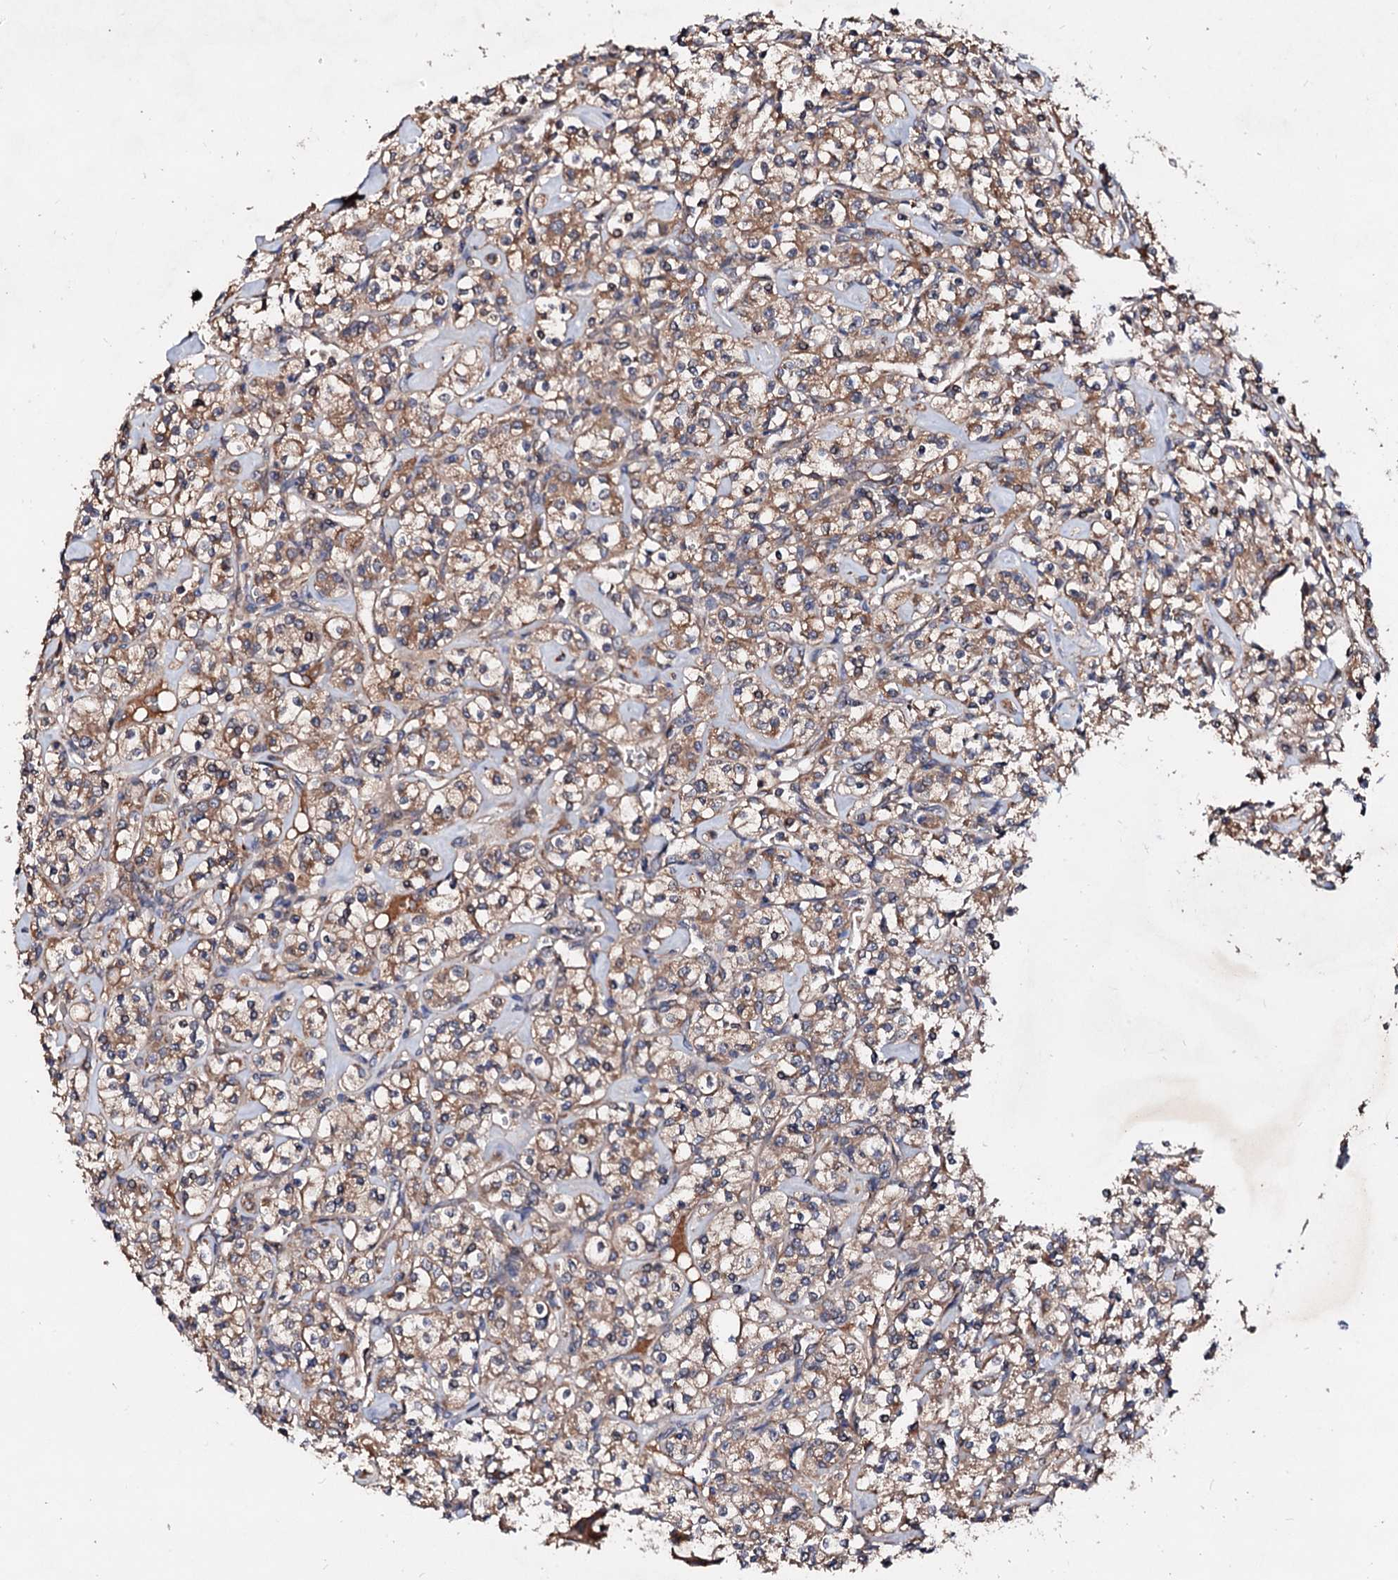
{"staining": {"intensity": "moderate", "quantity": ">75%", "location": "cytoplasmic/membranous"}, "tissue": "renal cancer", "cell_type": "Tumor cells", "image_type": "cancer", "snomed": [{"axis": "morphology", "description": "Adenocarcinoma, NOS"}, {"axis": "topography", "description": "Kidney"}], "caption": "Brown immunohistochemical staining in adenocarcinoma (renal) shows moderate cytoplasmic/membranous staining in approximately >75% of tumor cells.", "gene": "EXTL1", "patient": {"sex": "male", "age": 77}}